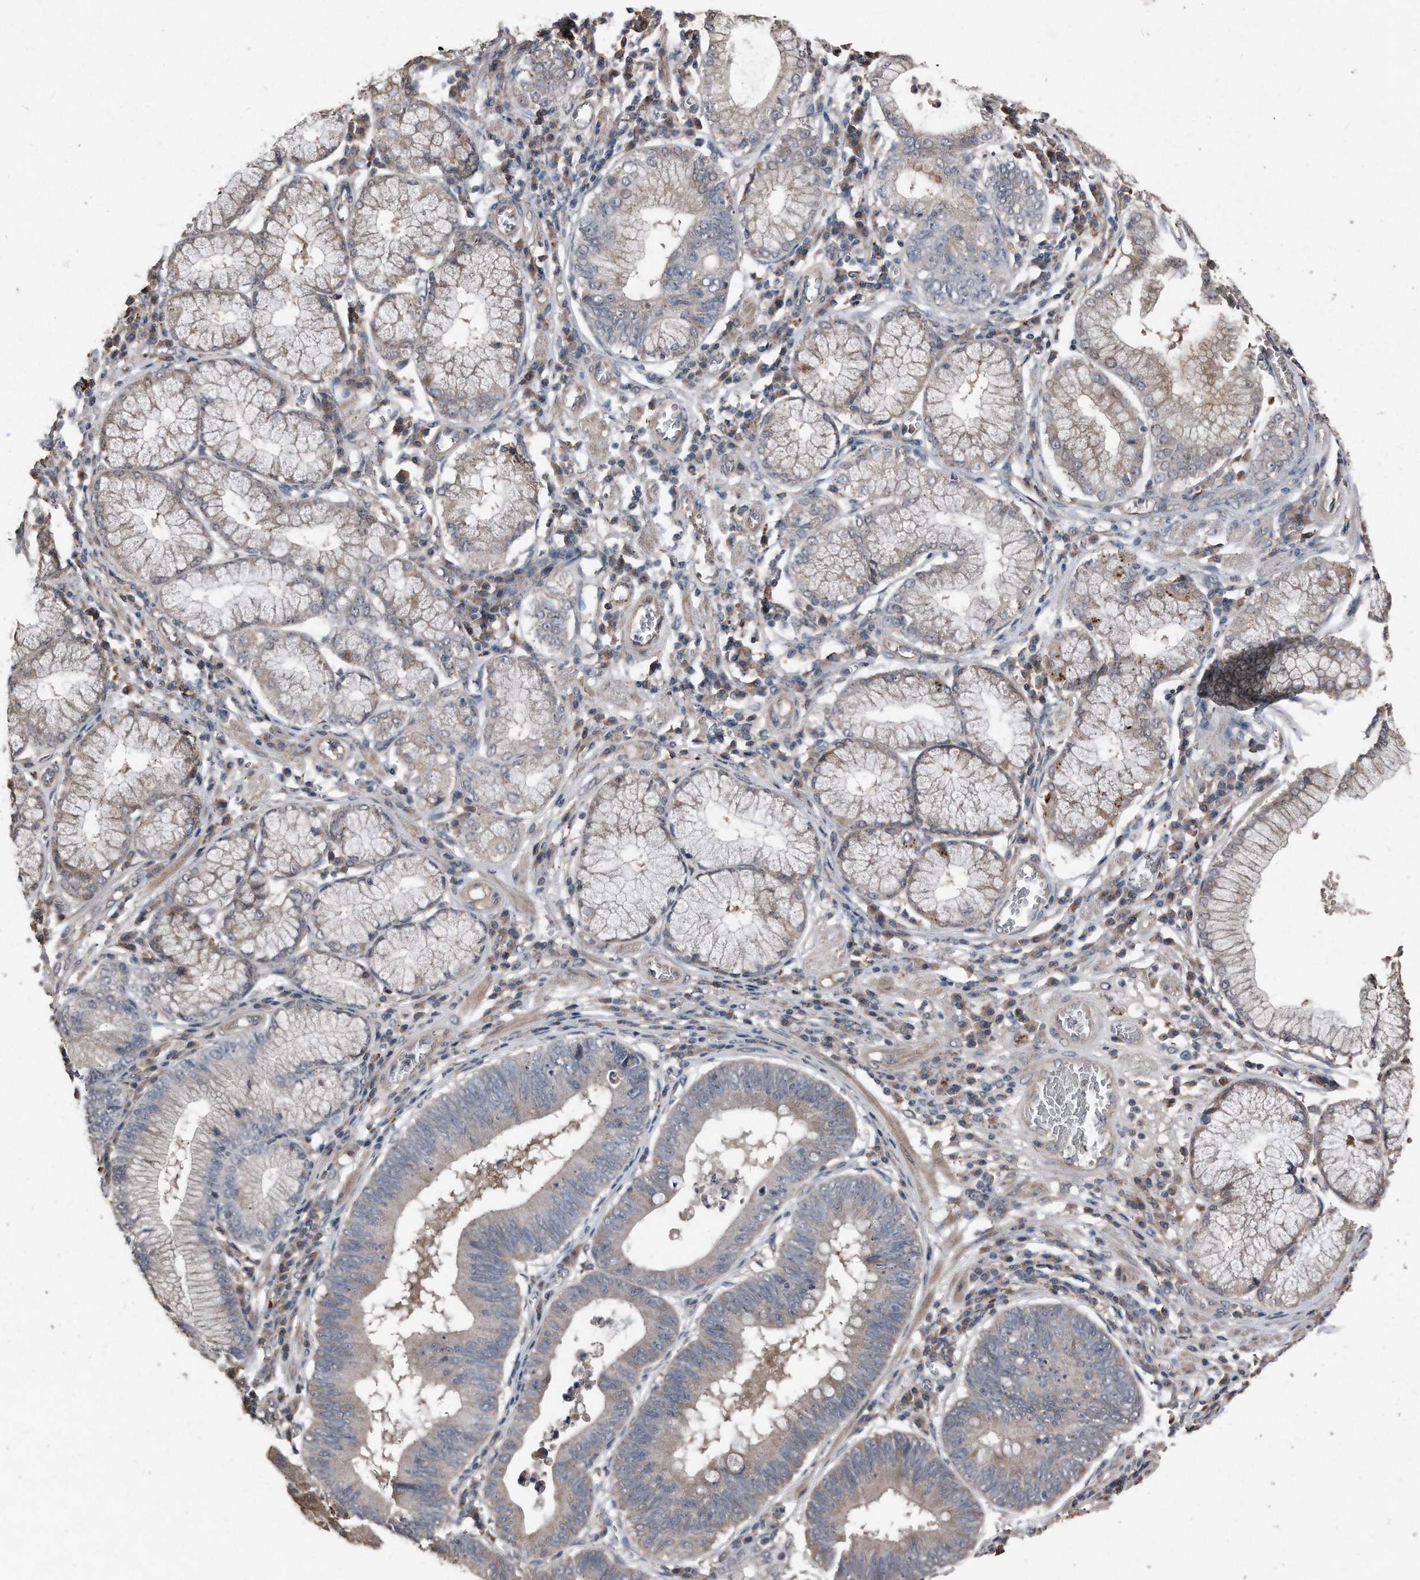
{"staining": {"intensity": "weak", "quantity": "<25%", "location": "cytoplasmic/membranous"}, "tissue": "stomach cancer", "cell_type": "Tumor cells", "image_type": "cancer", "snomed": [{"axis": "morphology", "description": "Adenocarcinoma, NOS"}, {"axis": "topography", "description": "Stomach"}], "caption": "This is a histopathology image of IHC staining of stomach cancer, which shows no staining in tumor cells.", "gene": "ANKRD10", "patient": {"sex": "male", "age": 59}}